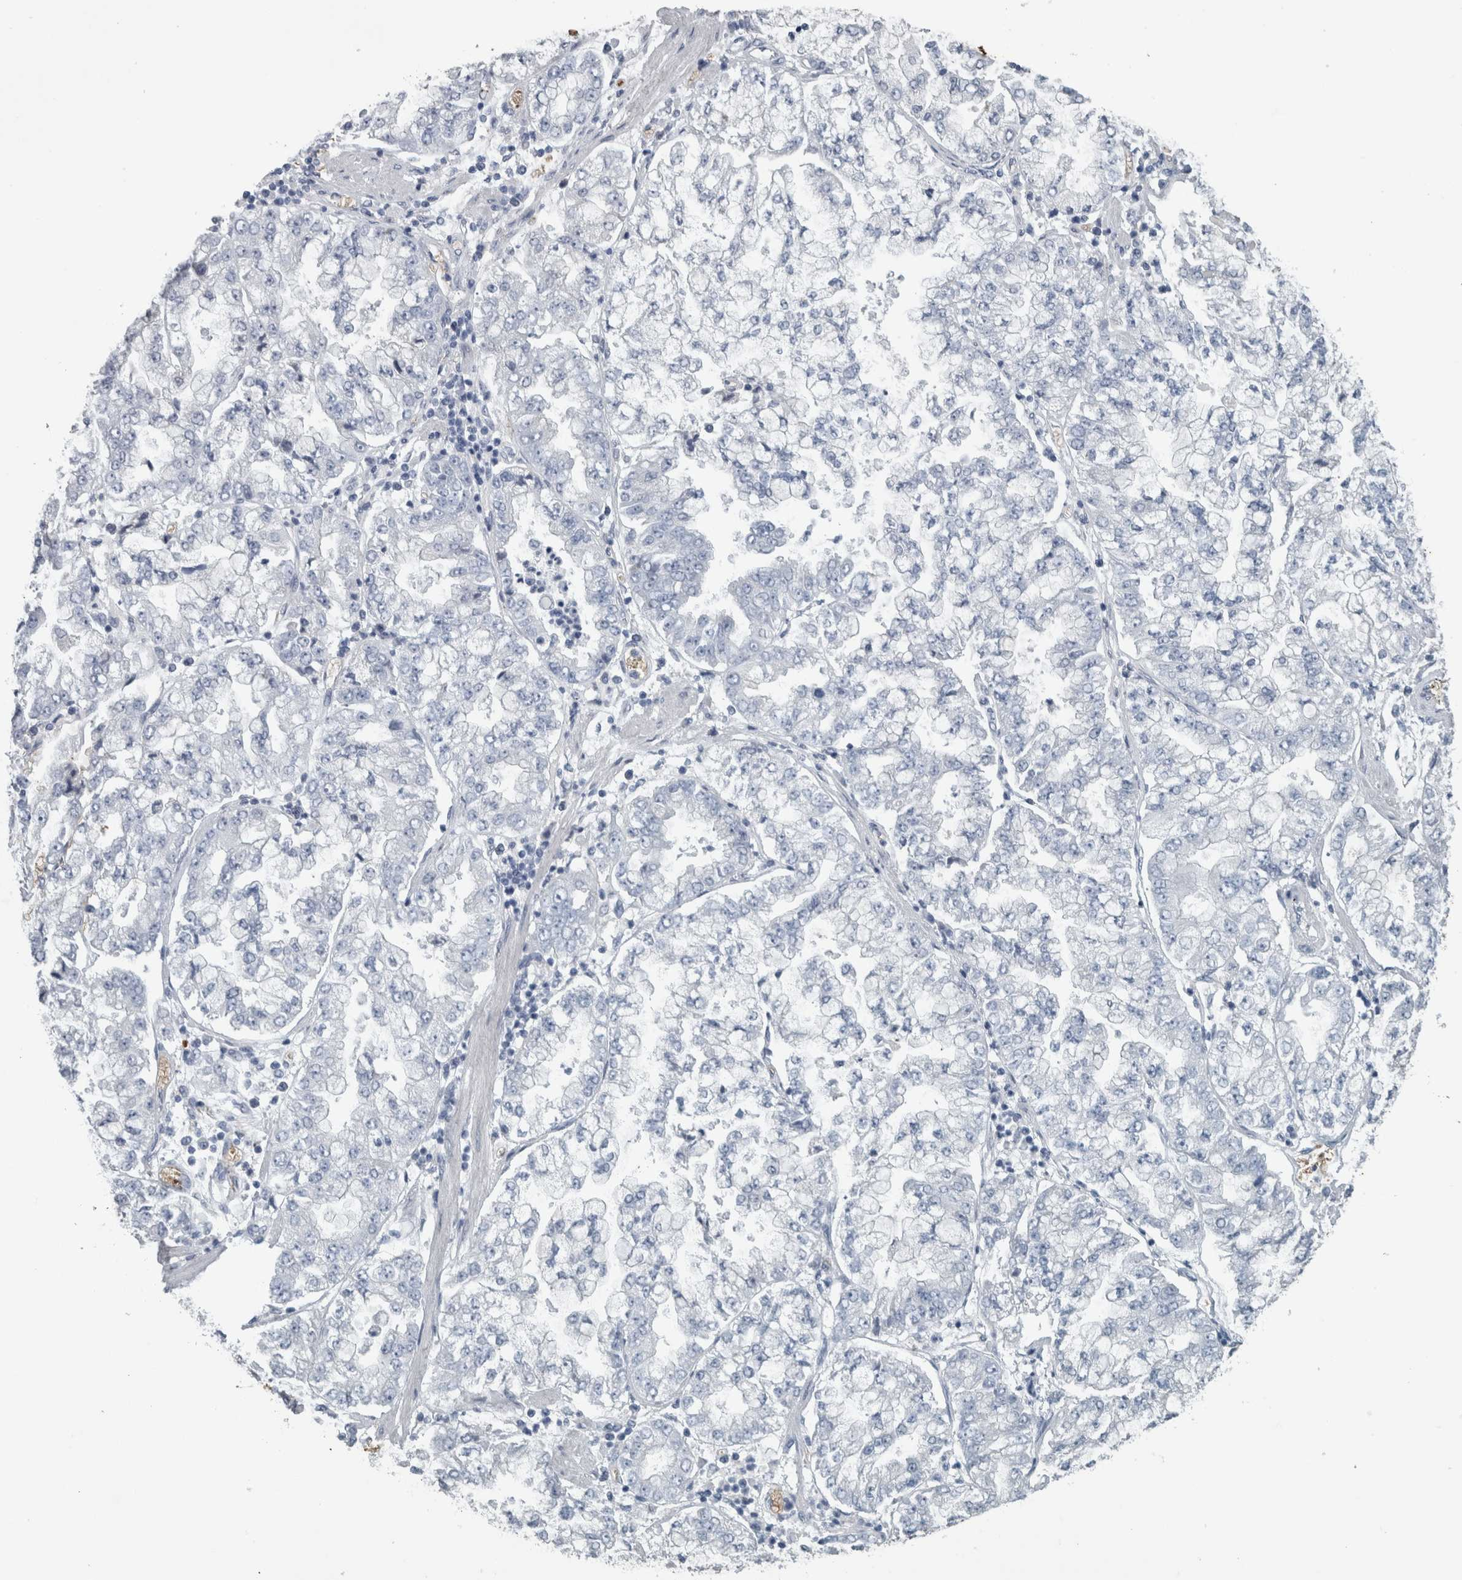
{"staining": {"intensity": "negative", "quantity": "none", "location": "none"}, "tissue": "stomach cancer", "cell_type": "Tumor cells", "image_type": "cancer", "snomed": [{"axis": "morphology", "description": "Adenocarcinoma, NOS"}, {"axis": "topography", "description": "Stomach"}], "caption": "Immunohistochemistry (IHC) image of stomach adenocarcinoma stained for a protein (brown), which displays no staining in tumor cells.", "gene": "SH3GL2", "patient": {"sex": "male", "age": 76}}